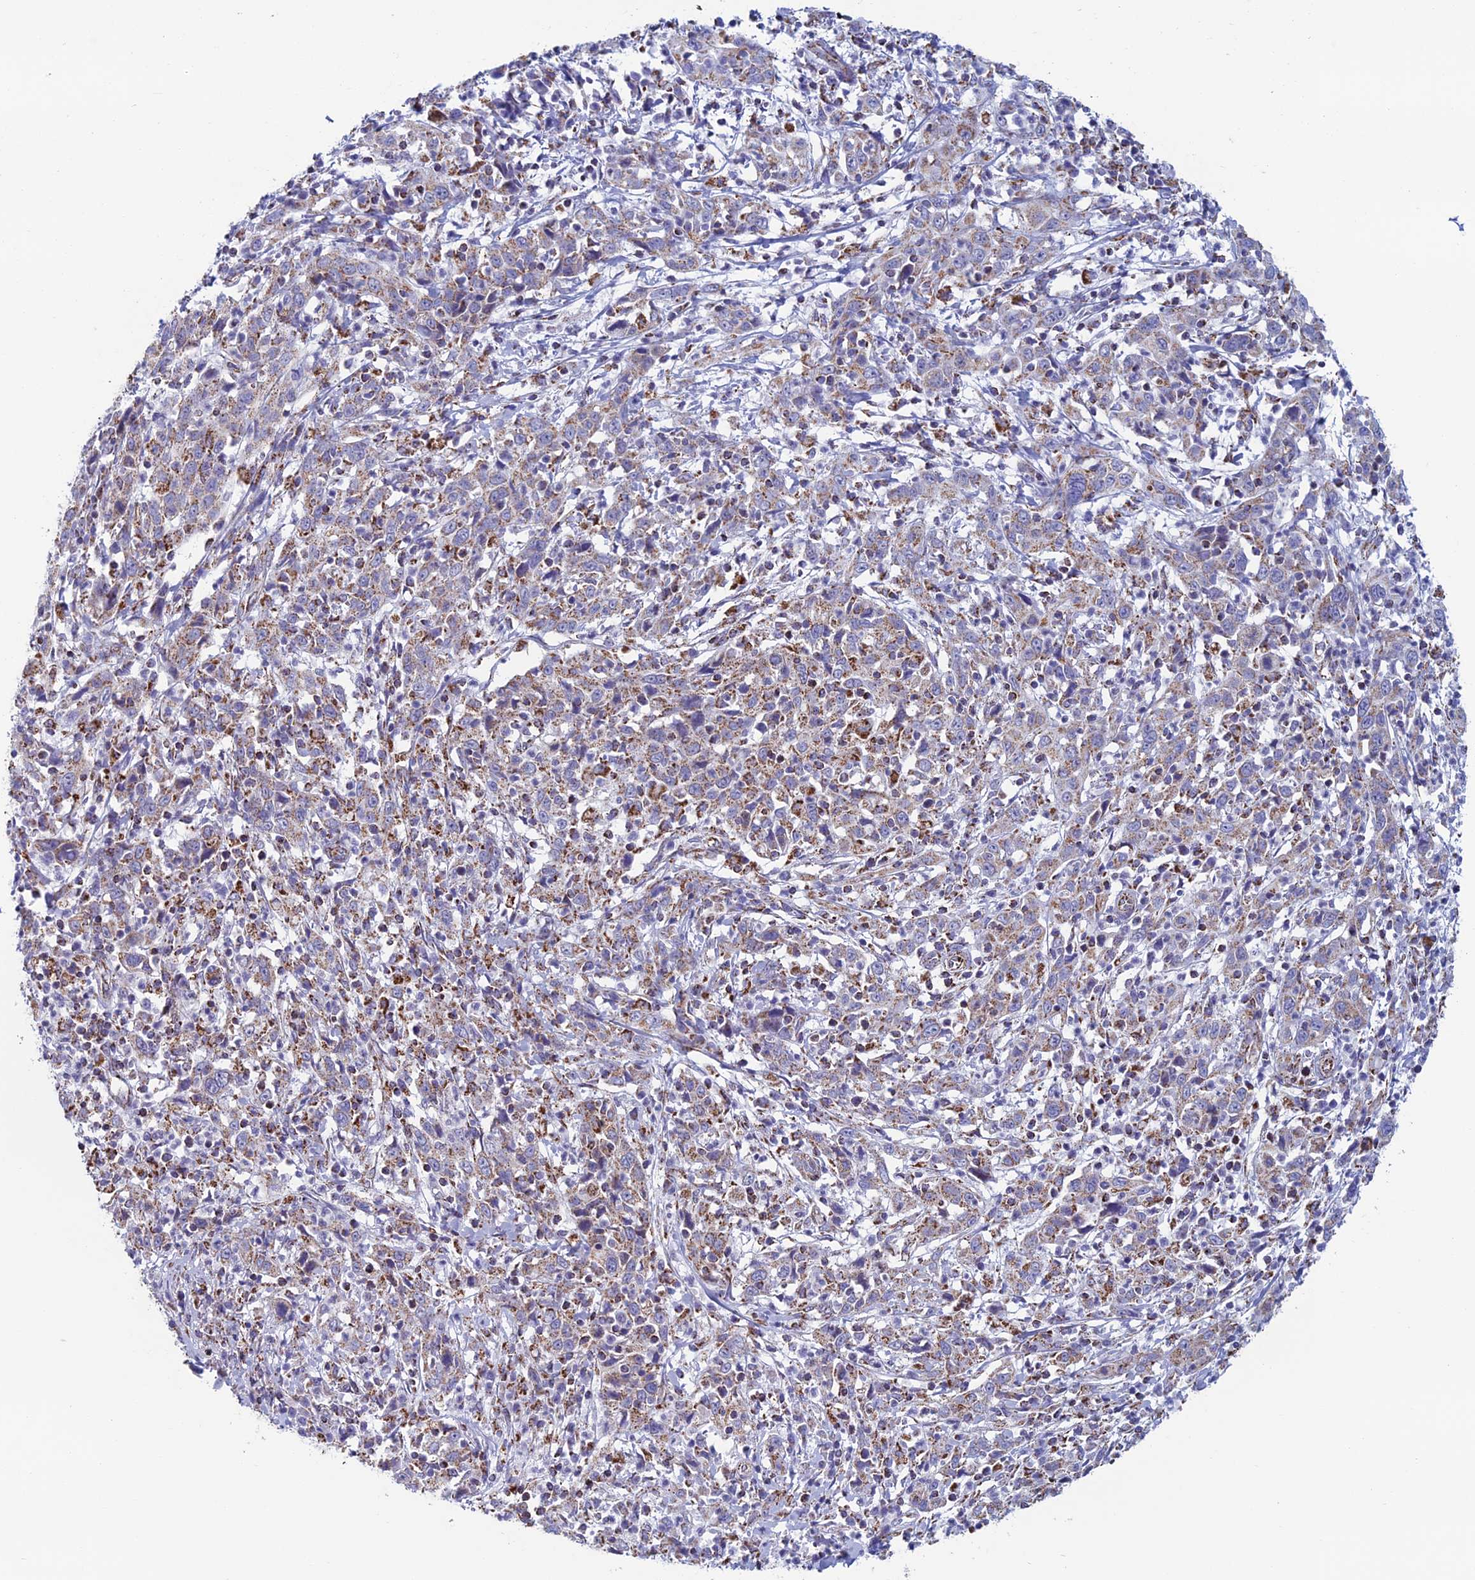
{"staining": {"intensity": "weak", "quantity": ">75%", "location": "cytoplasmic/membranous"}, "tissue": "cervical cancer", "cell_type": "Tumor cells", "image_type": "cancer", "snomed": [{"axis": "morphology", "description": "Squamous cell carcinoma, NOS"}, {"axis": "topography", "description": "Cervix"}], "caption": "IHC of cervical cancer (squamous cell carcinoma) exhibits low levels of weak cytoplasmic/membranous positivity in approximately >75% of tumor cells.", "gene": "ZNG1B", "patient": {"sex": "female", "age": 46}}